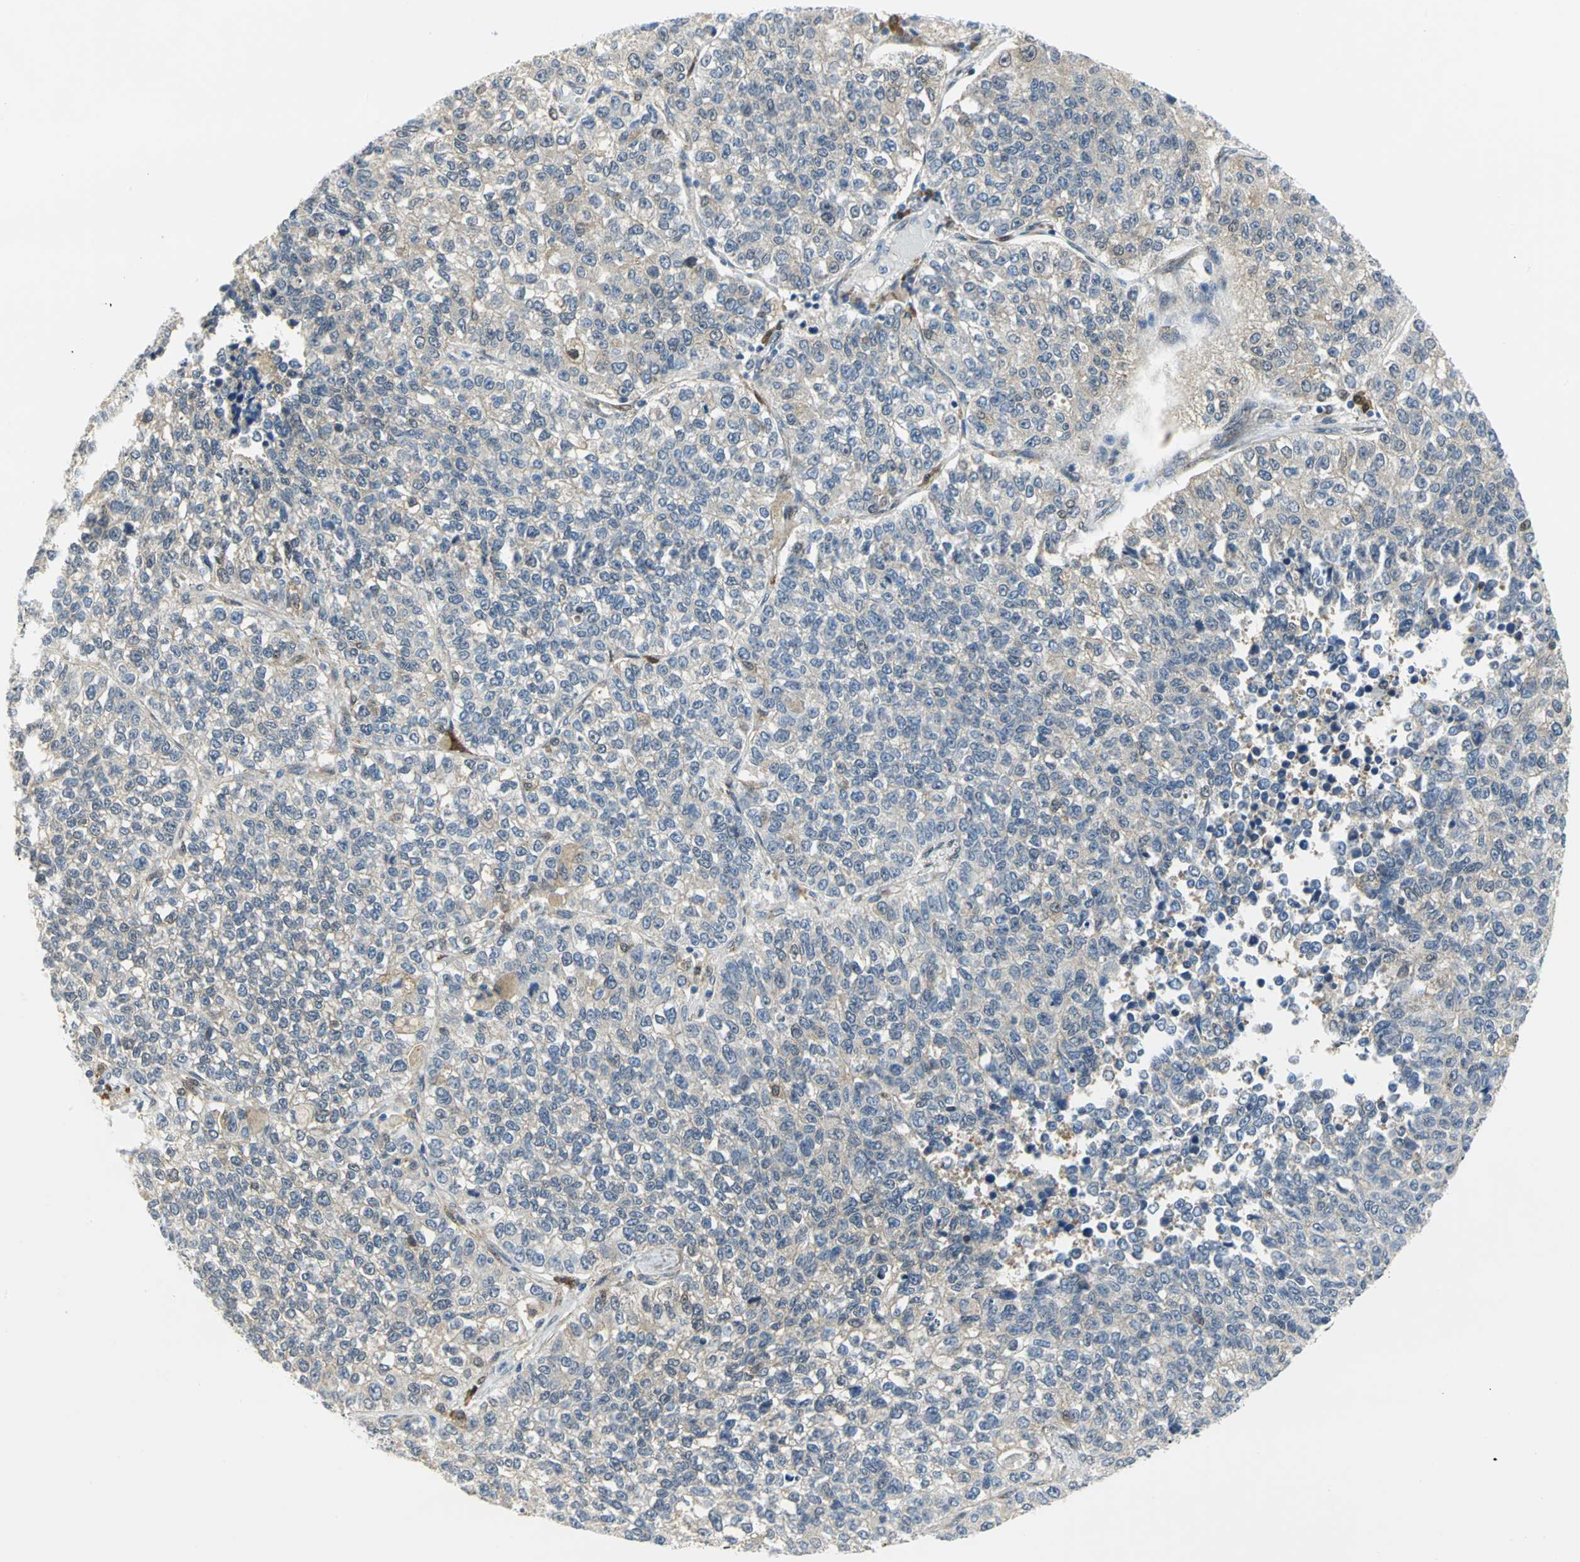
{"staining": {"intensity": "weak", "quantity": "<25%", "location": "cytoplasmic/membranous"}, "tissue": "lung cancer", "cell_type": "Tumor cells", "image_type": "cancer", "snomed": [{"axis": "morphology", "description": "Adenocarcinoma, NOS"}, {"axis": "topography", "description": "Lung"}], "caption": "Lung adenocarcinoma was stained to show a protein in brown. There is no significant staining in tumor cells.", "gene": "PGM3", "patient": {"sex": "male", "age": 49}}